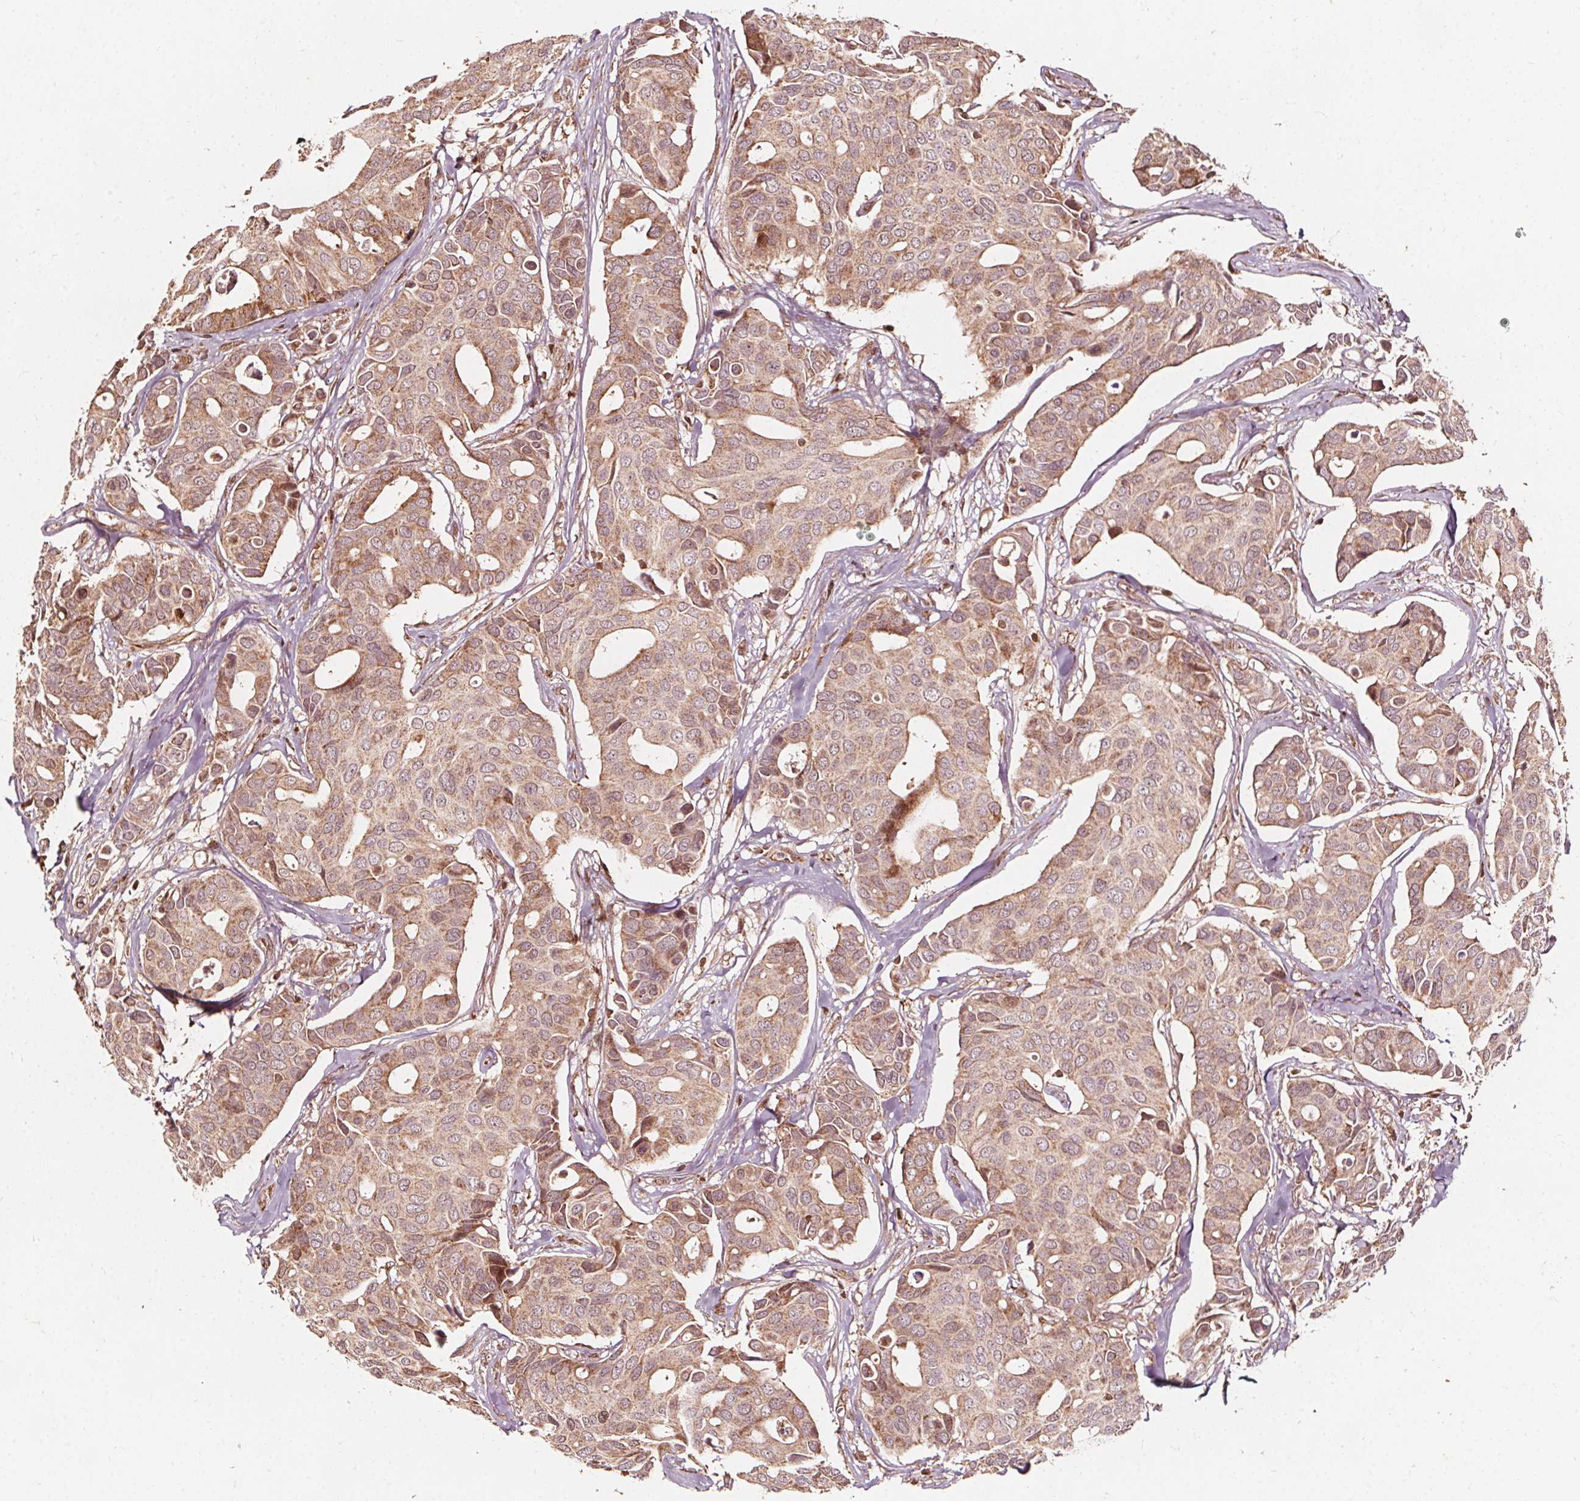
{"staining": {"intensity": "moderate", "quantity": ">75%", "location": "cytoplasmic/membranous"}, "tissue": "breast cancer", "cell_type": "Tumor cells", "image_type": "cancer", "snomed": [{"axis": "morphology", "description": "Duct carcinoma"}, {"axis": "topography", "description": "Breast"}], "caption": "Protein staining shows moderate cytoplasmic/membranous staining in about >75% of tumor cells in breast cancer.", "gene": "AIP", "patient": {"sex": "female", "age": 54}}